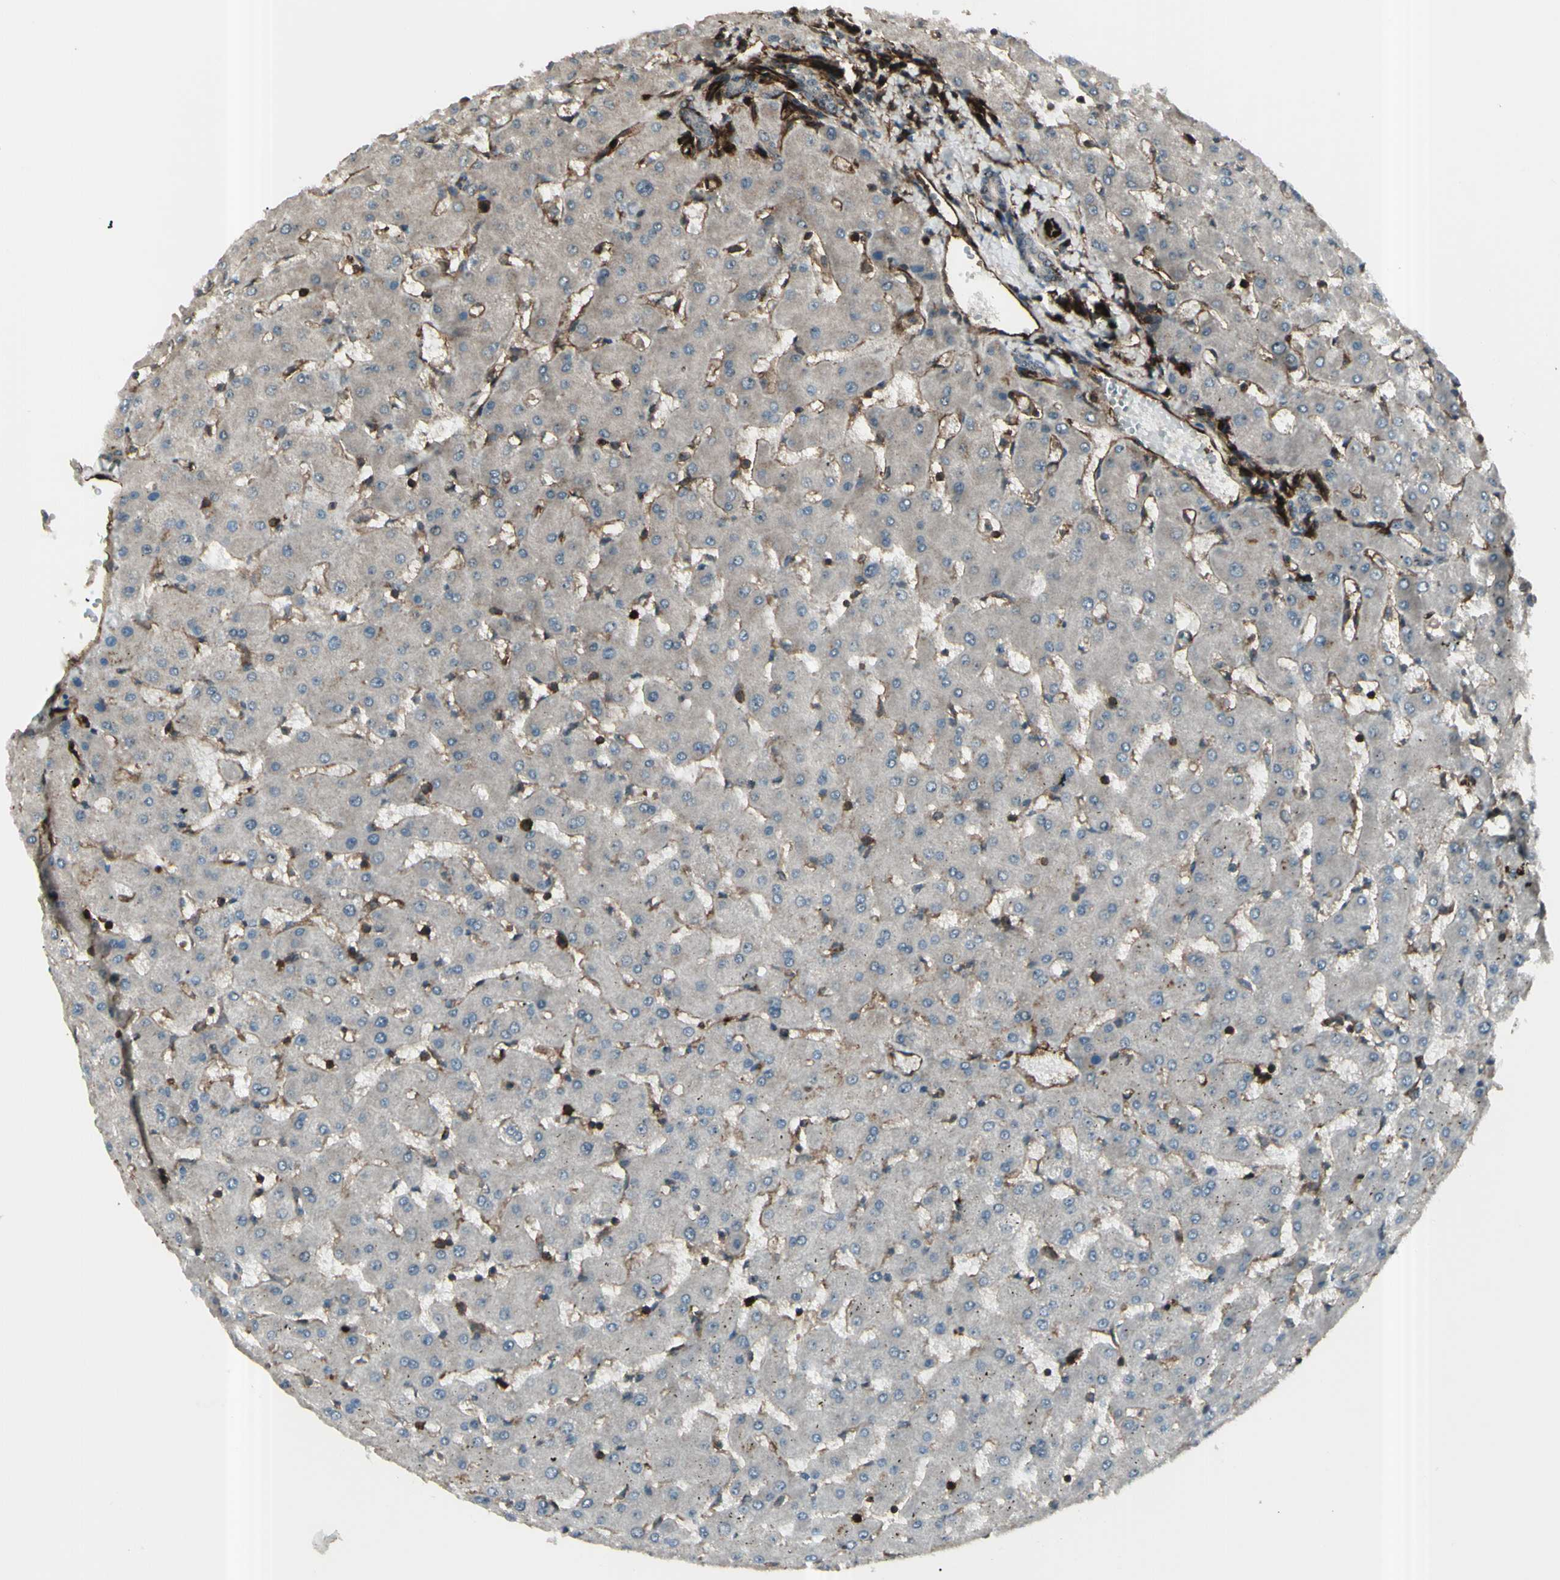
{"staining": {"intensity": "weak", "quantity": ">75%", "location": "cytoplasmic/membranous"}, "tissue": "liver", "cell_type": "Cholangiocytes", "image_type": "normal", "snomed": [{"axis": "morphology", "description": "Normal tissue, NOS"}, {"axis": "topography", "description": "Liver"}], "caption": "A high-resolution image shows immunohistochemistry staining of unremarkable liver, which displays weak cytoplasmic/membranous positivity in approximately >75% of cholangiocytes. The staining is performed using DAB (3,3'-diaminobenzidine) brown chromogen to label protein expression. The nuclei are counter-stained blue using hematoxylin.", "gene": "FXYD5", "patient": {"sex": "female", "age": 63}}